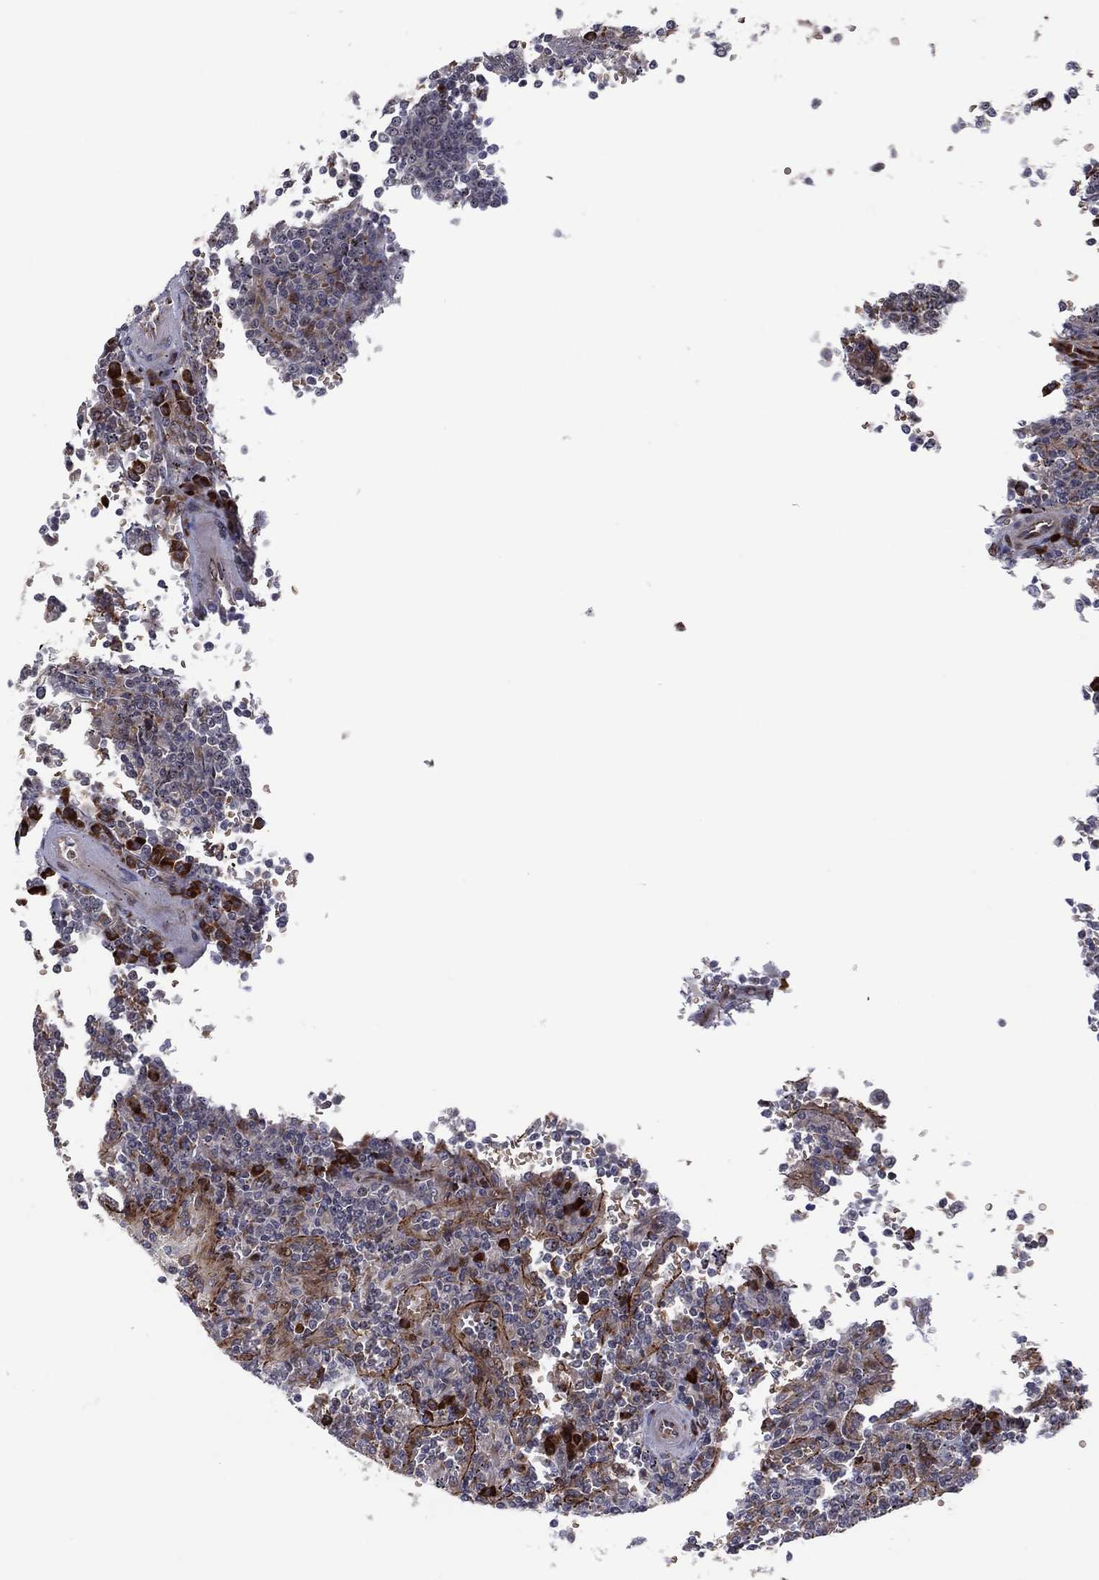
{"staining": {"intensity": "strong", "quantity": "<25%", "location": "nuclear"}, "tissue": "lymphoma", "cell_type": "Tumor cells", "image_type": "cancer", "snomed": [{"axis": "morphology", "description": "Malignant lymphoma, non-Hodgkin's type, Low grade"}, {"axis": "topography", "description": "Spleen"}], "caption": "IHC (DAB (3,3'-diaminobenzidine)) staining of malignant lymphoma, non-Hodgkin's type (low-grade) exhibits strong nuclear protein staining in approximately <25% of tumor cells.", "gene": "VHL", "patient": {"sex": "male", "age": 62}}